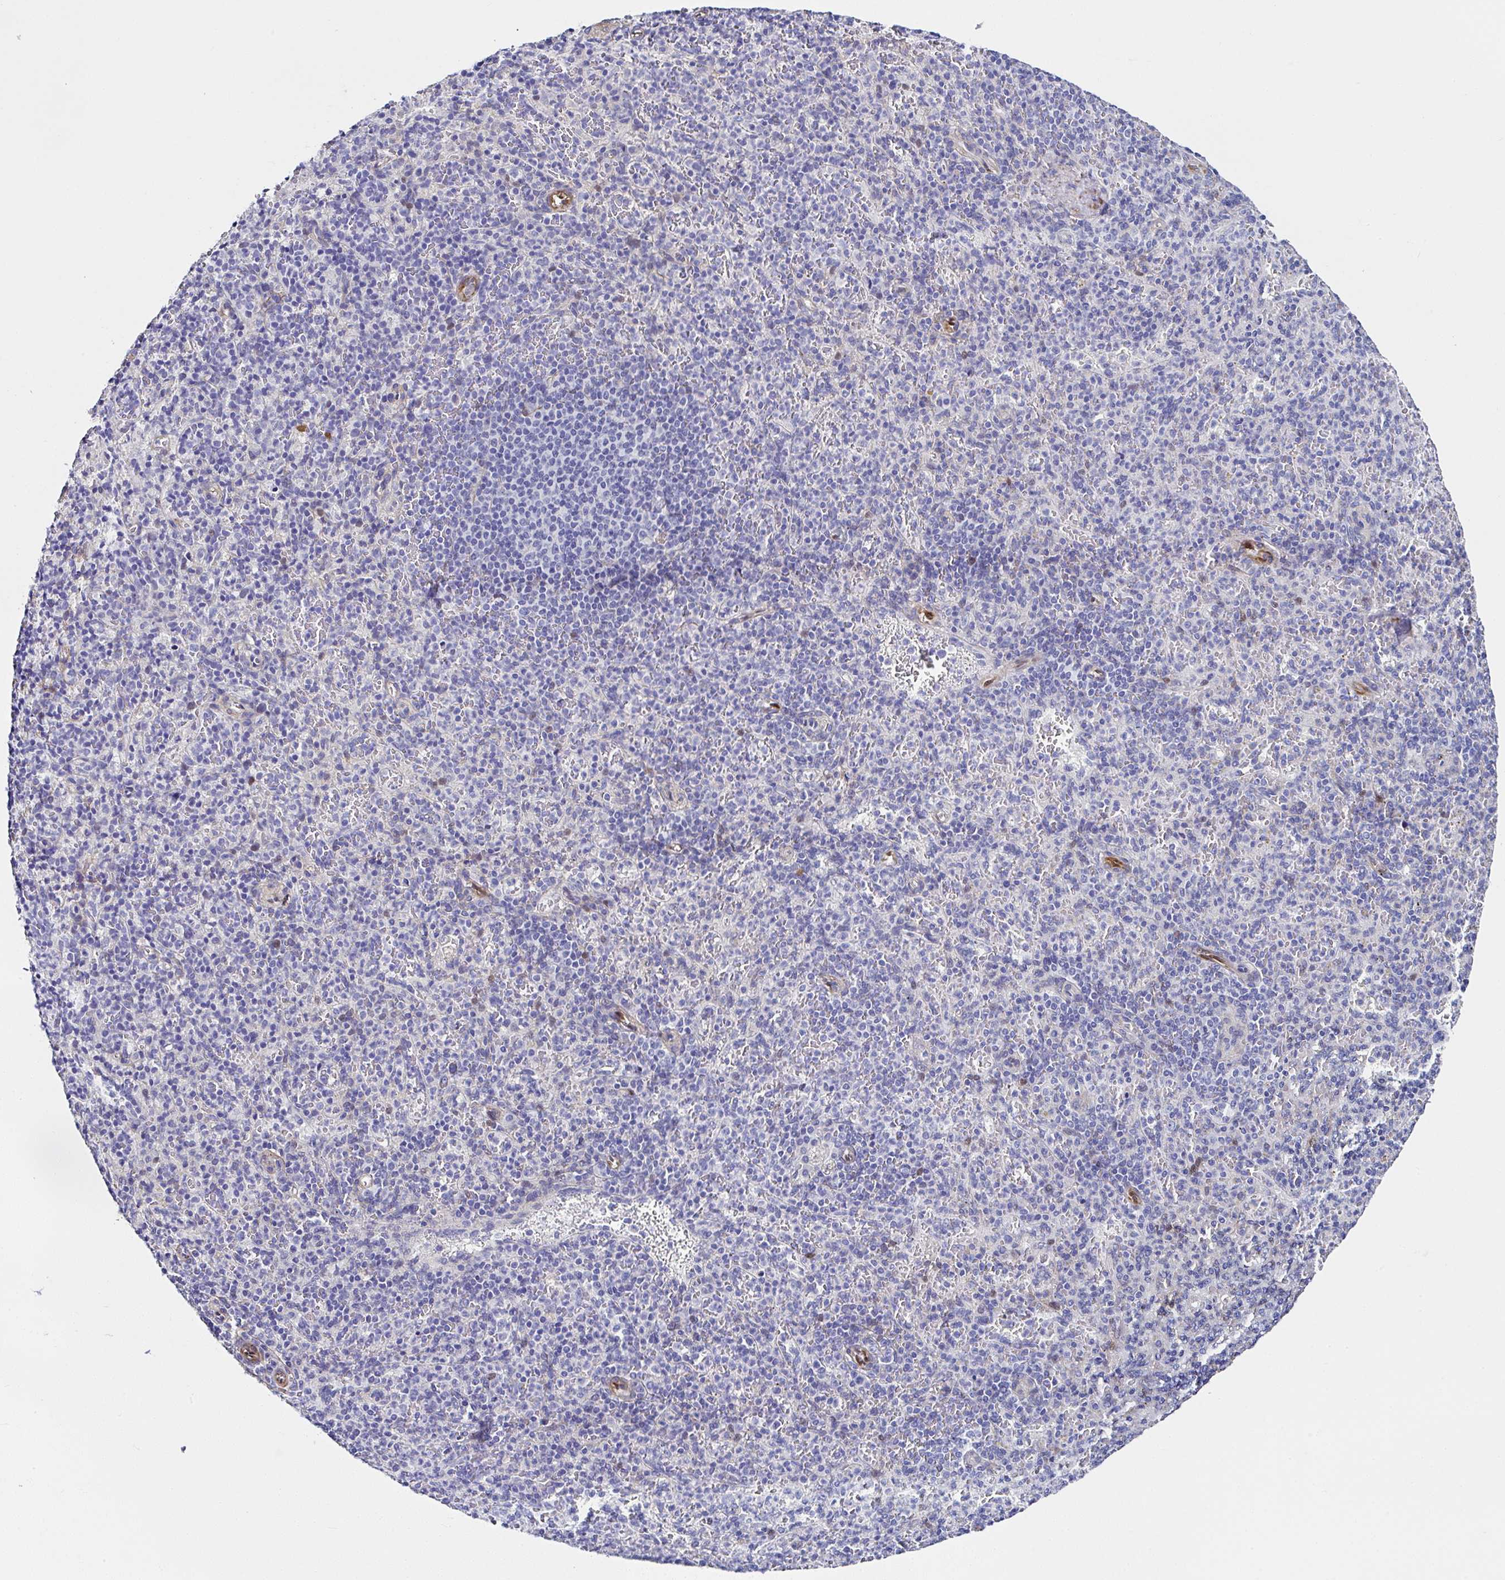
{"staining": {"intensity": "negative", "quantity": "none", "location": "none"}, "tissue": "spleen", "cell_type": "Cells in red pulp", "image_type": "normal", "snomed": [{"axis": "morphology", "description": "Normal tissue, NOS"}, {"axis": "topography", "description": "Spleen"}], "caption": "DAB immunohistochemical staining of benign spleen demonstrates no significant positivity in cells in red pulp. (DAB (3,3'-diaminobenzidine) IHC, high magnification).", "gene": "PPFIA4", "patient": {"sex": "female", "age": 74}}